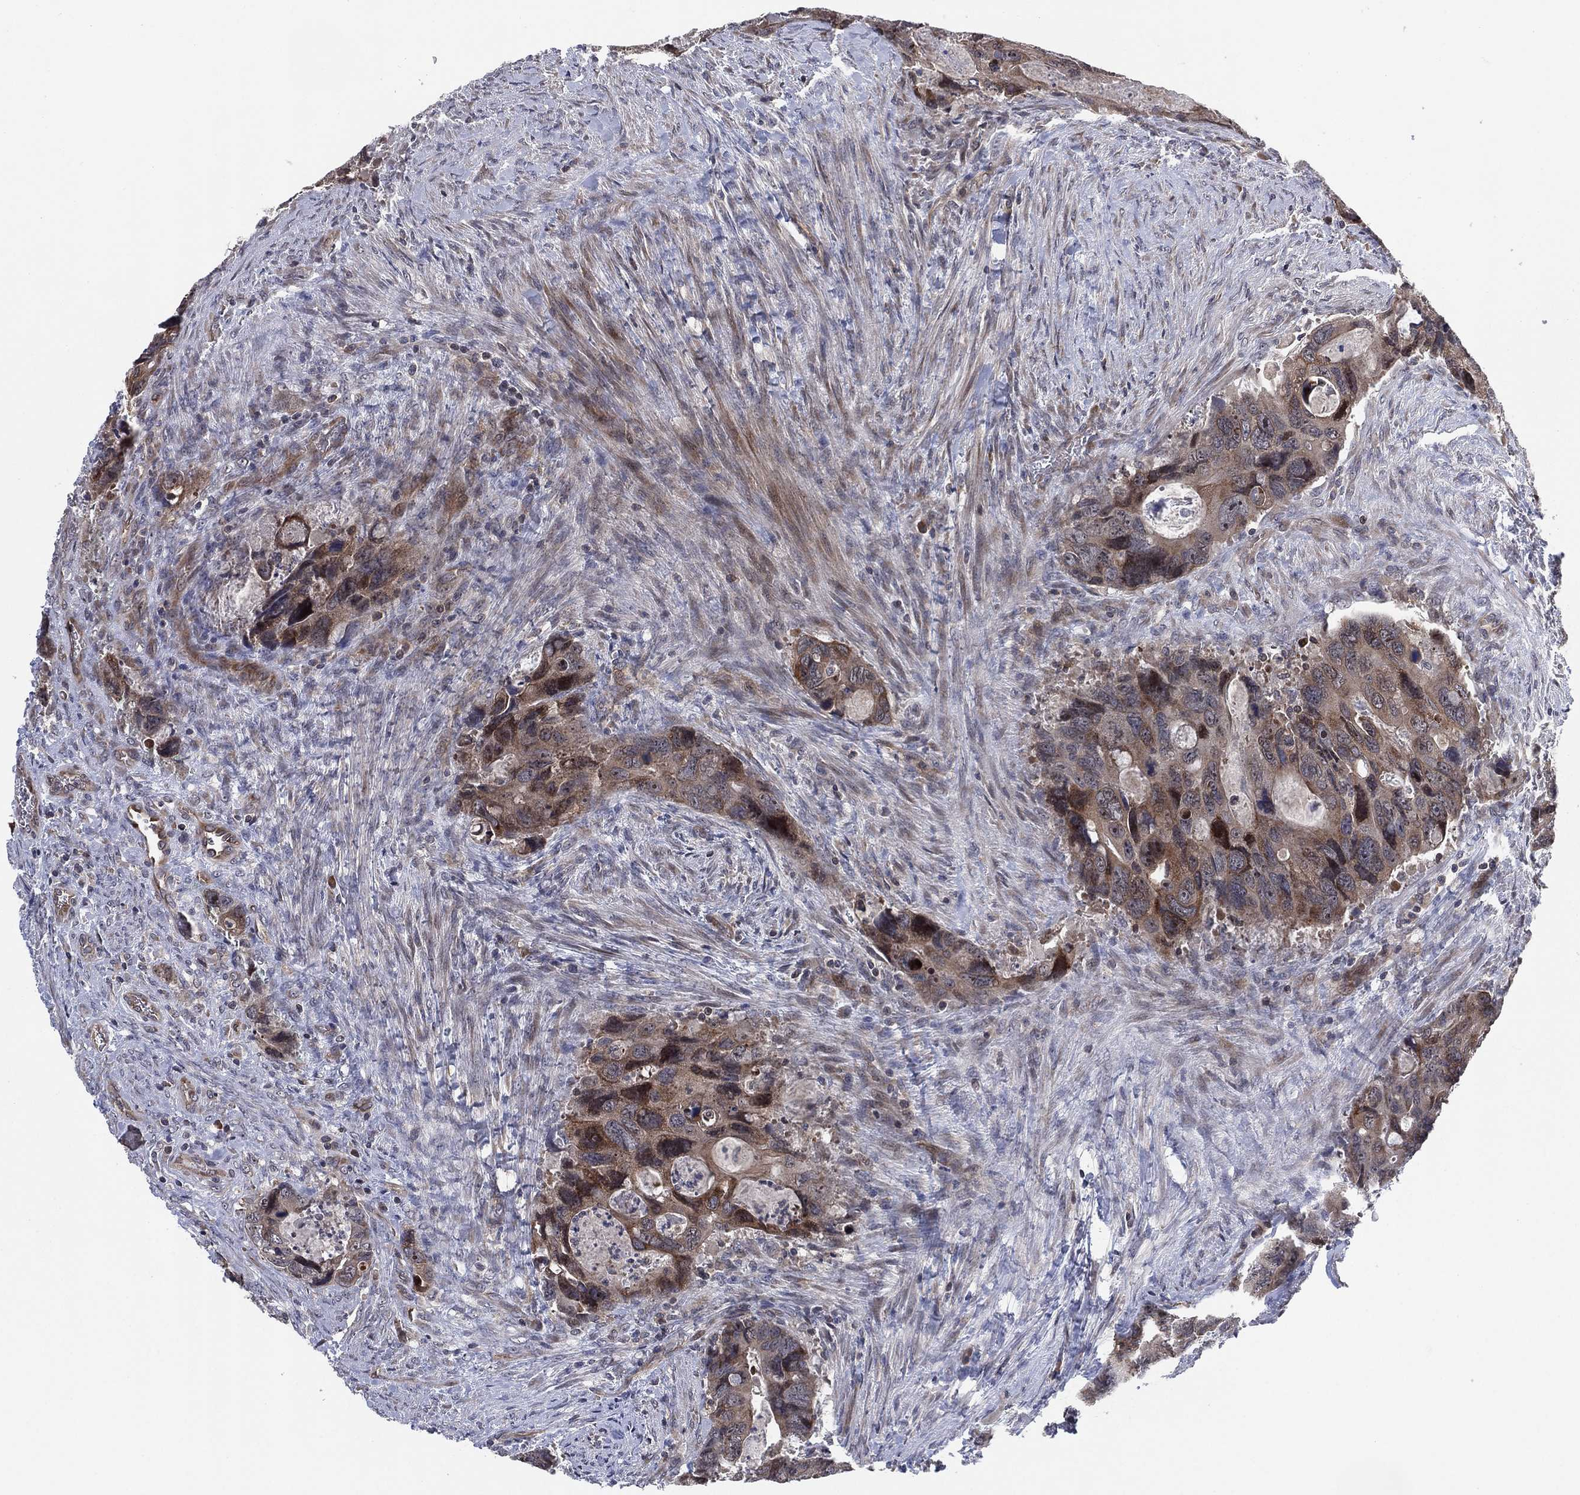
{"staining": {"intensity": "weak", "quantity": "25%-75%", "location": "cytoplasmic/membranous"}, "tissue": "colorectal cancer", "cell_type": "Tumor cells", "image_type": "cancer", "snomed": [{"axis": "morphology", "description": "Adenocarcinoma, NOS"}, {"axis": "topography", "description": "Rectum"}], "caption": "Tumor cells display low levels of weak cytoplasmic/membranous staining in approximately 25%-75% of cells in human adenocarcinoma (colorectal).", "gene": "TMCO1", "patient": {"sex": "male", "age": 62}}